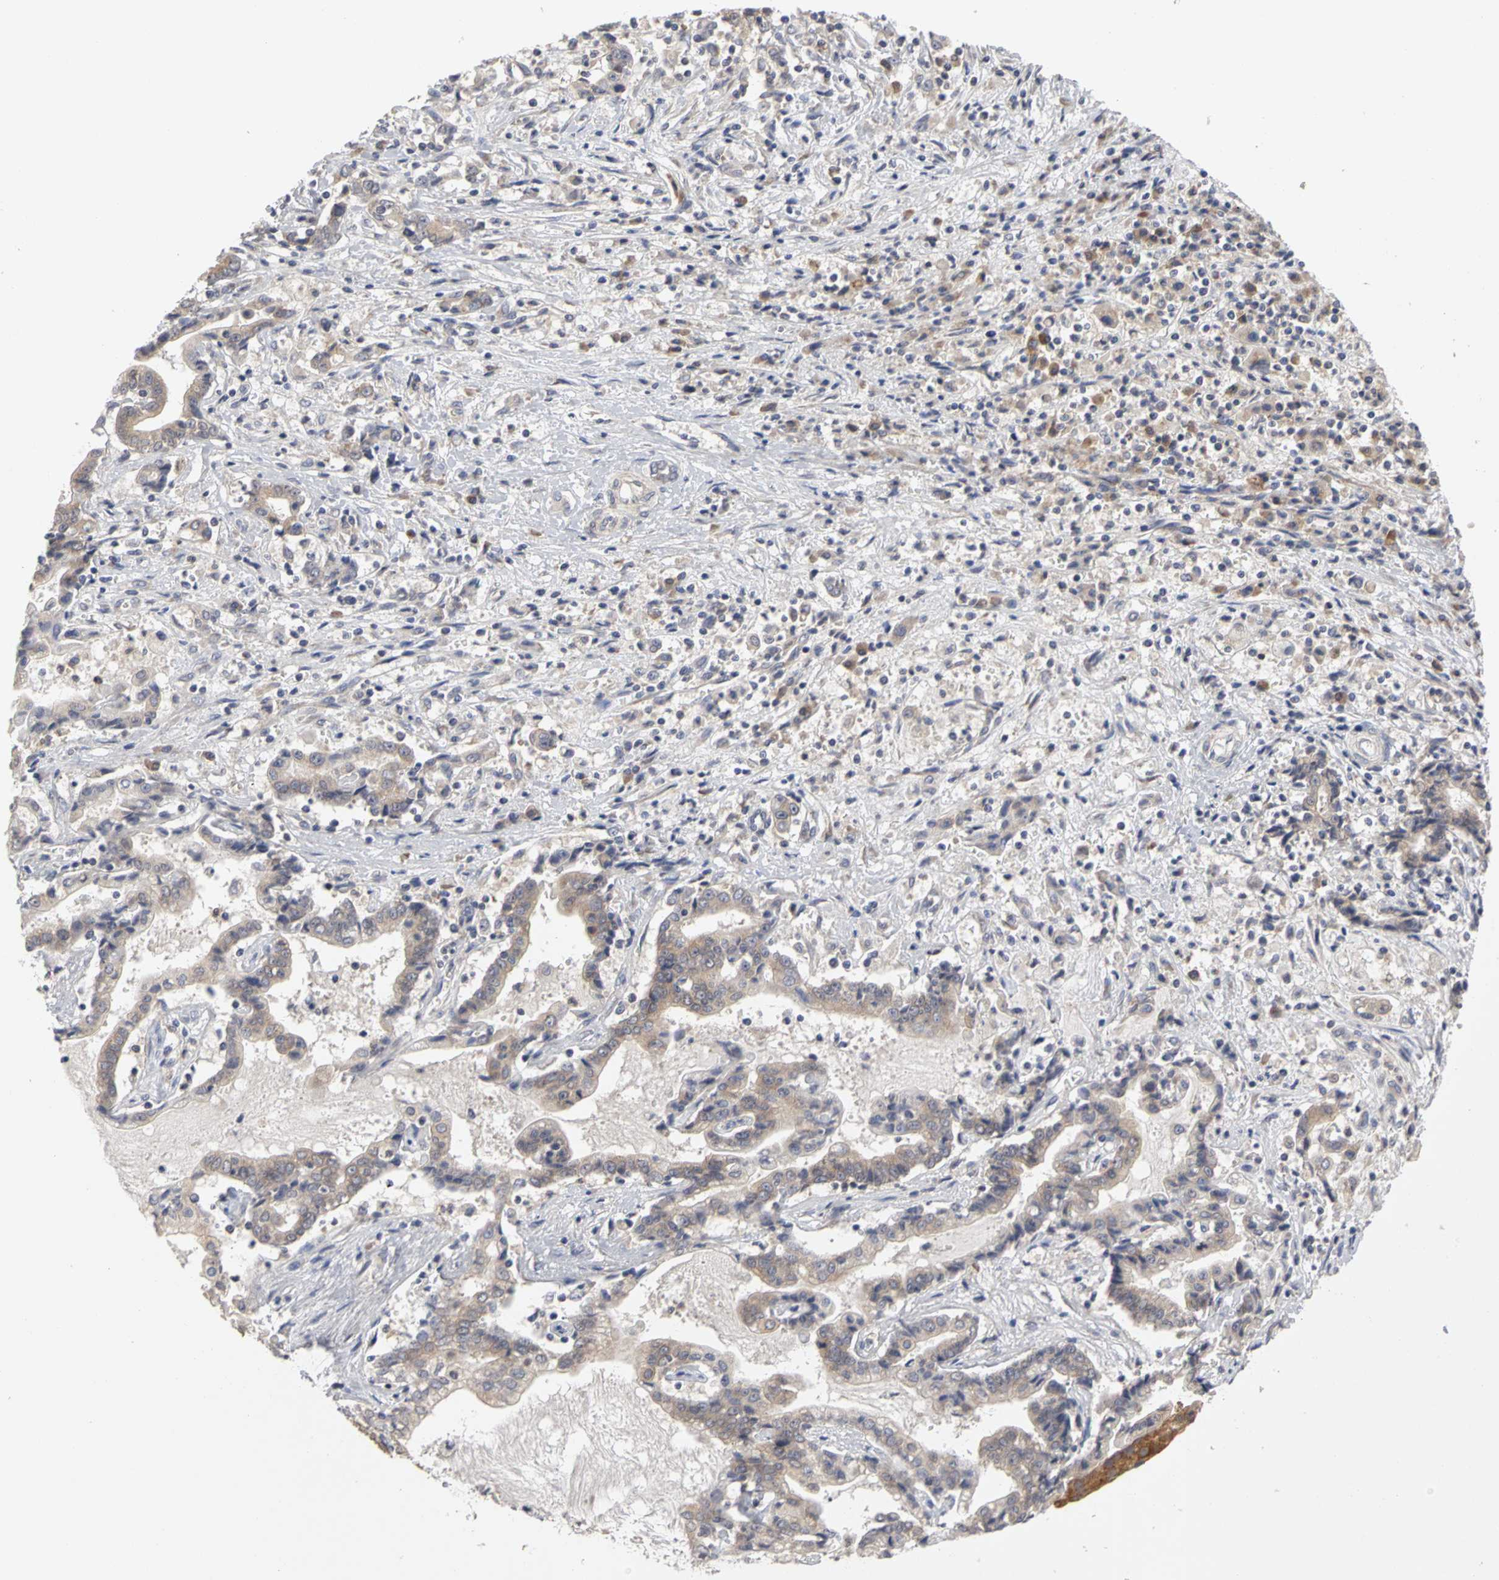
{"staining": {"intensity": "weak", "quantity": ">75%", "location": "cytoplasmic/membranous"}, "tissue": "liver cancer", "cell_type": "Tumor cells", "image_type": "cancer", "snomed": [{"axis": "morphology", "description": "Cholangiocarcinoma"}, {"axis": "topography", "description": "Liver"}], "caption": "DAB (3,3'-diaminobenzidine) immunohistochemical staining of liver cancer exhibits weak cytoplasmic/membranous protein staining in approximately >75% of tumor cells.", "gene": "IRAK1", "patient": {"sex": "male", "age": 57}}